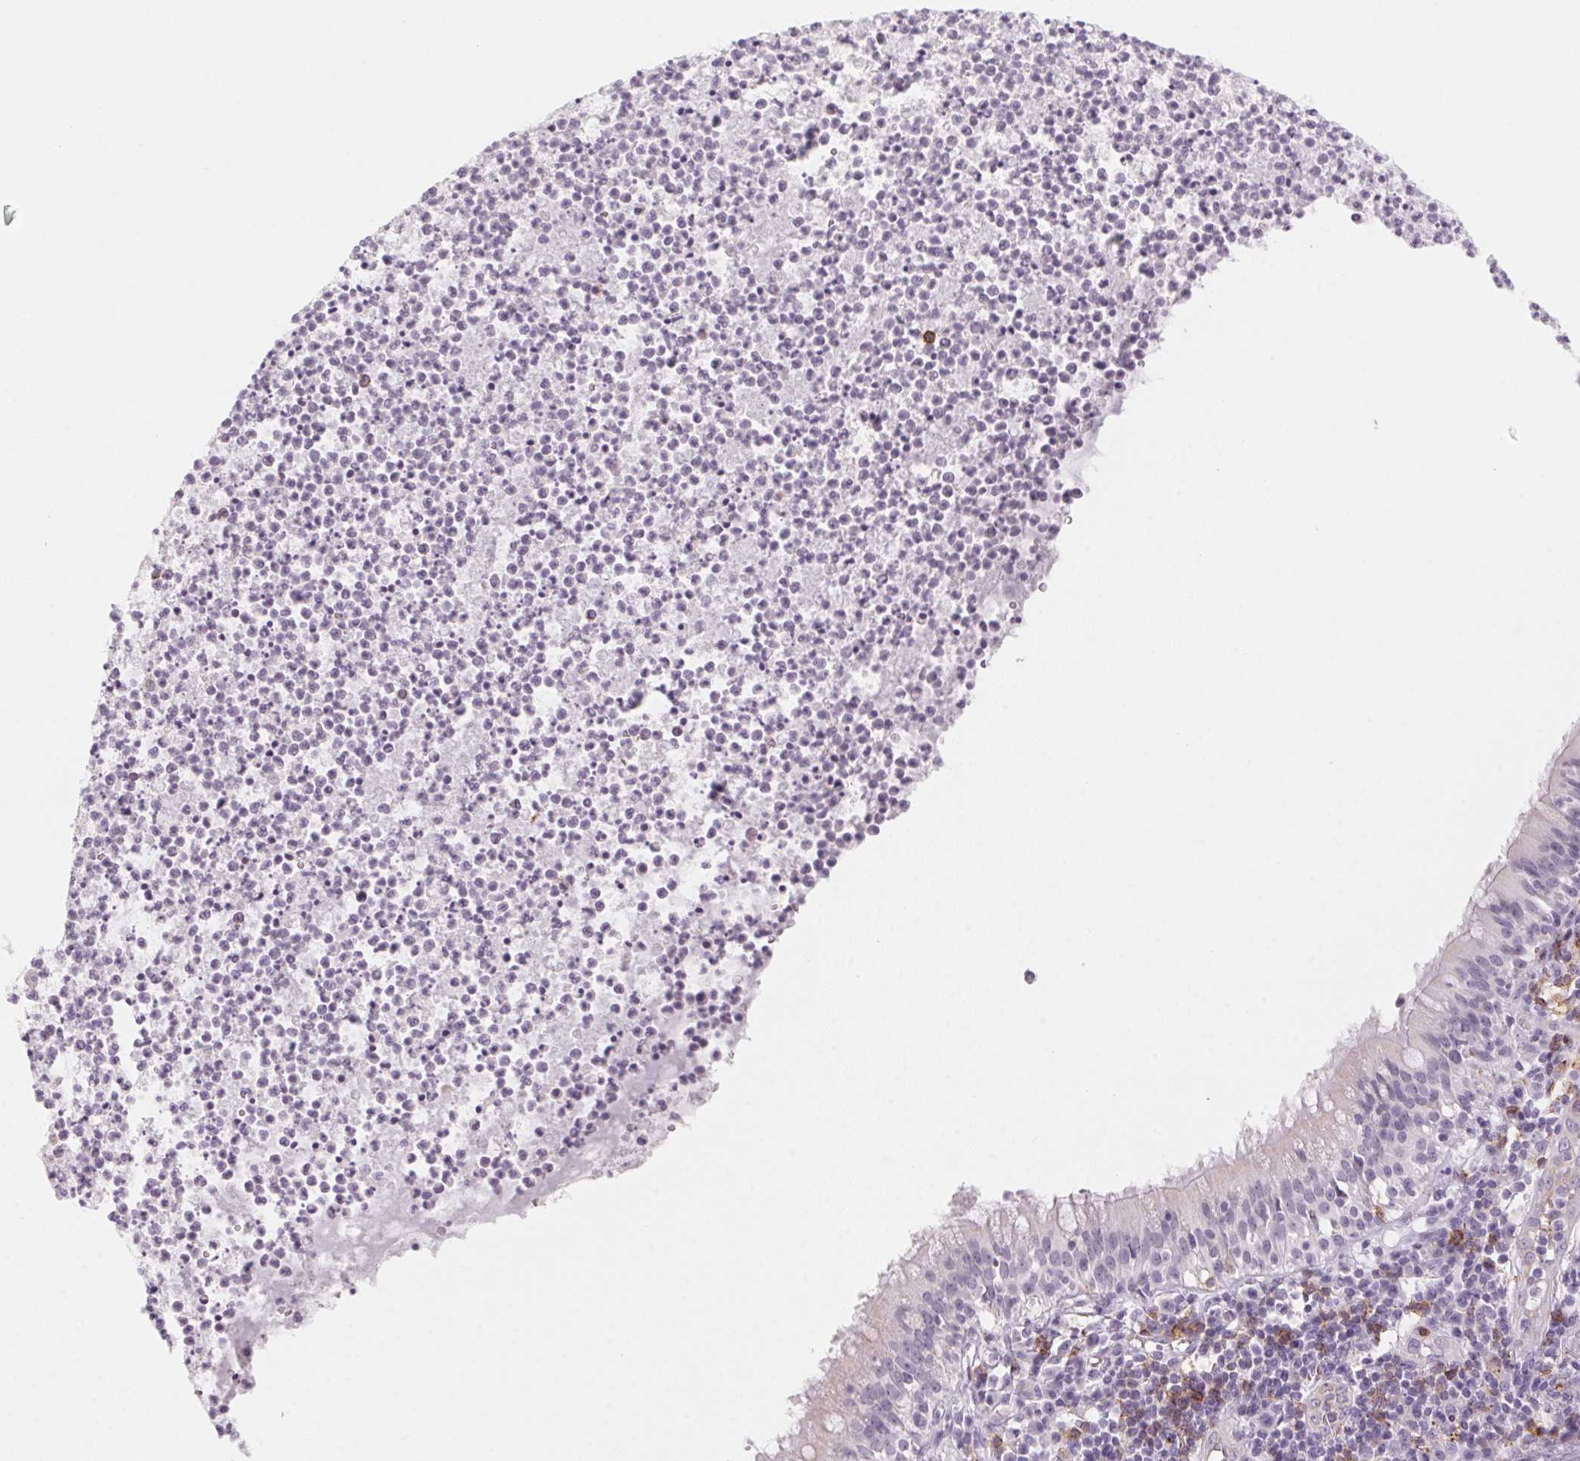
{"staining": {"intensity": "negative", "quantity": "none", "location": "none"}, "tissue": "bronchus", "cell_type": "Respiratory epithelial cells", "image_type": "normal", "snomed": [{"axis": "morphology", "description": "Normal tissue, NOS"}, {"axis": "topography", "description": "Cartilage tissue"}, {"axis": "topography", "description": "Bronchus"}], "caption": "Respiratory epithelial cells show no significant staining in normal bronchus. (DAB immunohistochemistry with hematoxylin counter stain).", "gene": "PRPH", "patient": {"sex": "male", "age": 56}}